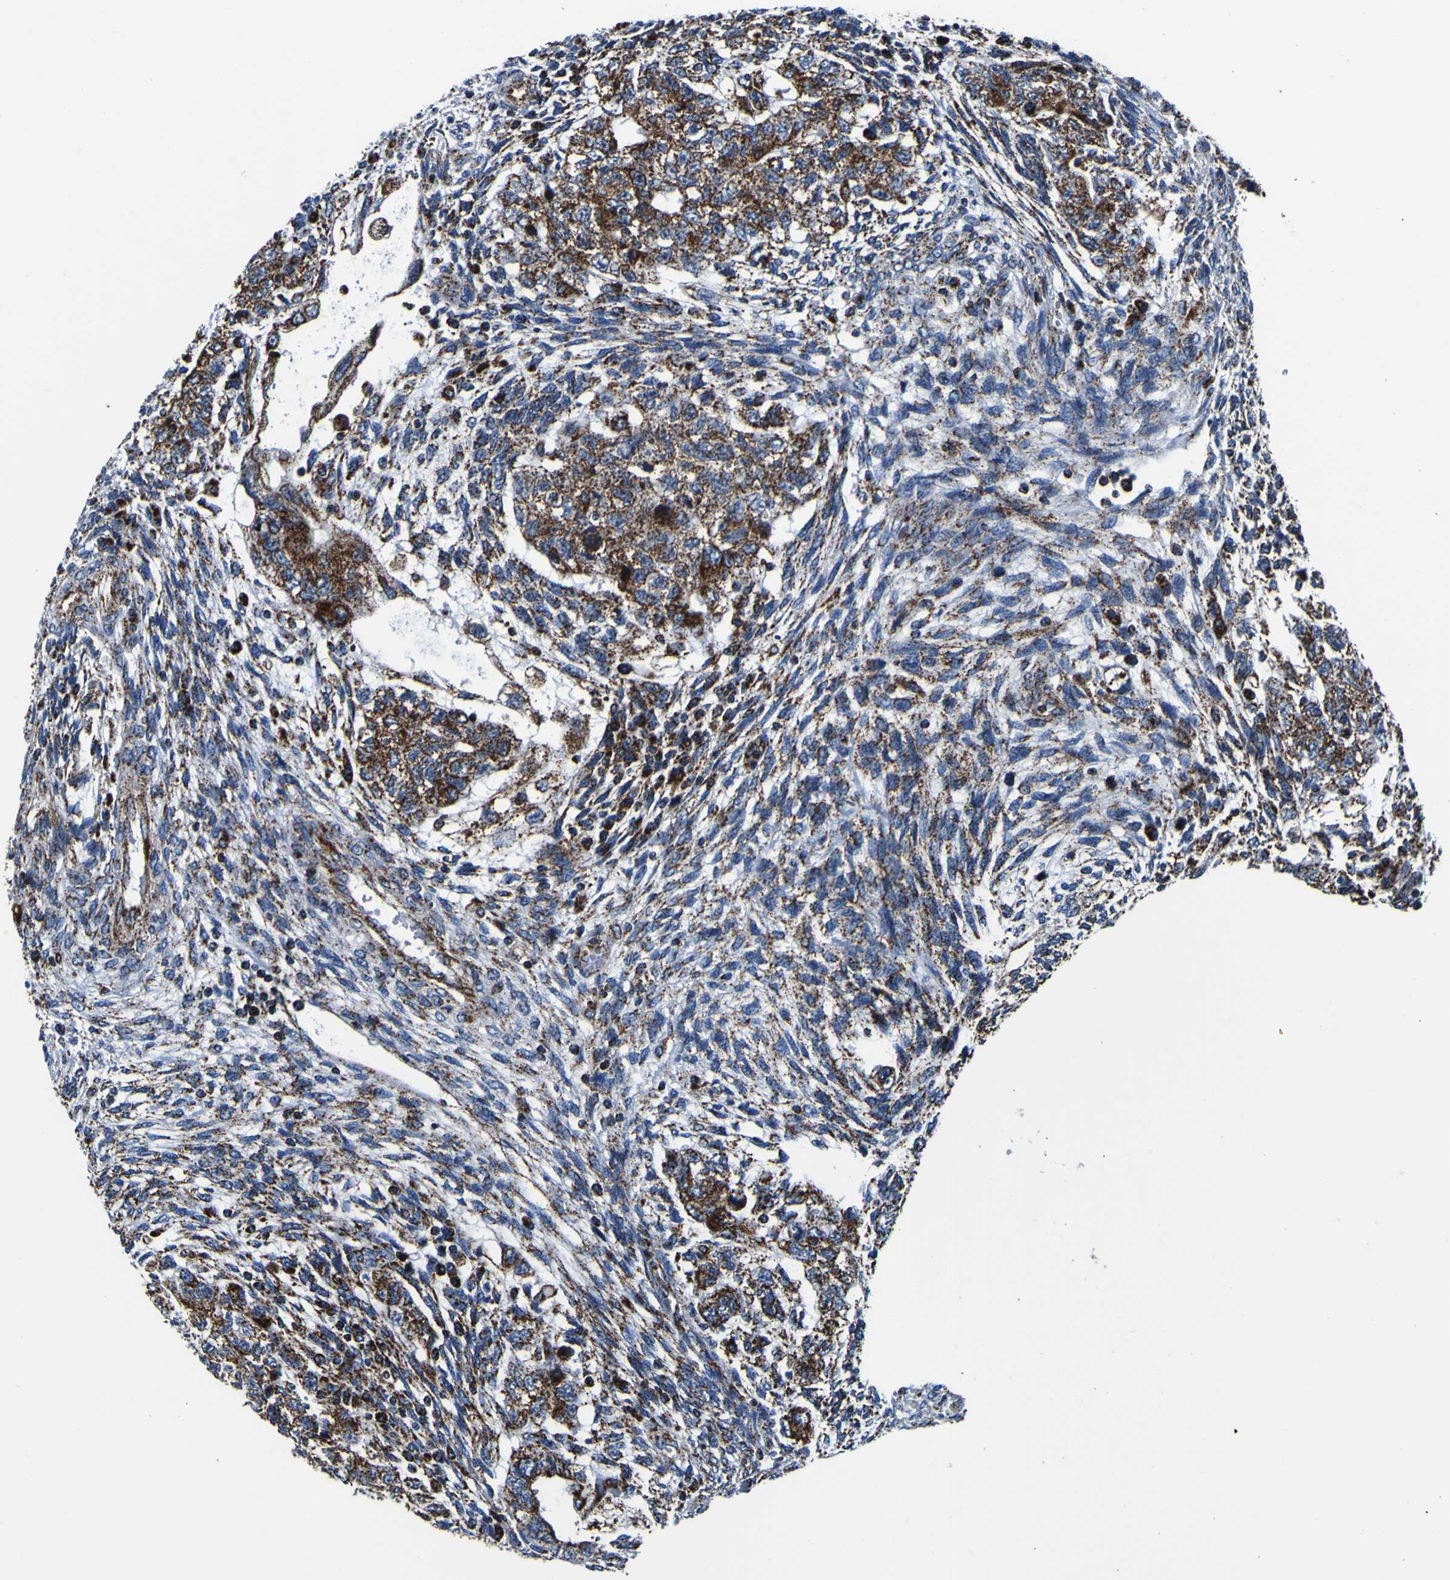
{"staining": {"intensity": "strong", "quantity": ">75%", "location": "cytoplasmic/membranous"}, "tissue": "testis cancer", "cell_type": "Tumor cells", "image_type": "cancer", "snomed": [{"axis": "morphology", "description": "Normal tissue, NOS"}, {"axis": "morphology", "description": "Carcinoma, Embryonal, NOS"}, {"axis": "topography", "description": "Testis"}], "caption": "Human testis cancer (embryonal carcinoma) stained with a brown dye reveals strong cytoplasmic/membranous positive staining in approximately >75% of tumor cells.", "gene": "PTRH2", "patient": {"sex": "male", "age": 36}}